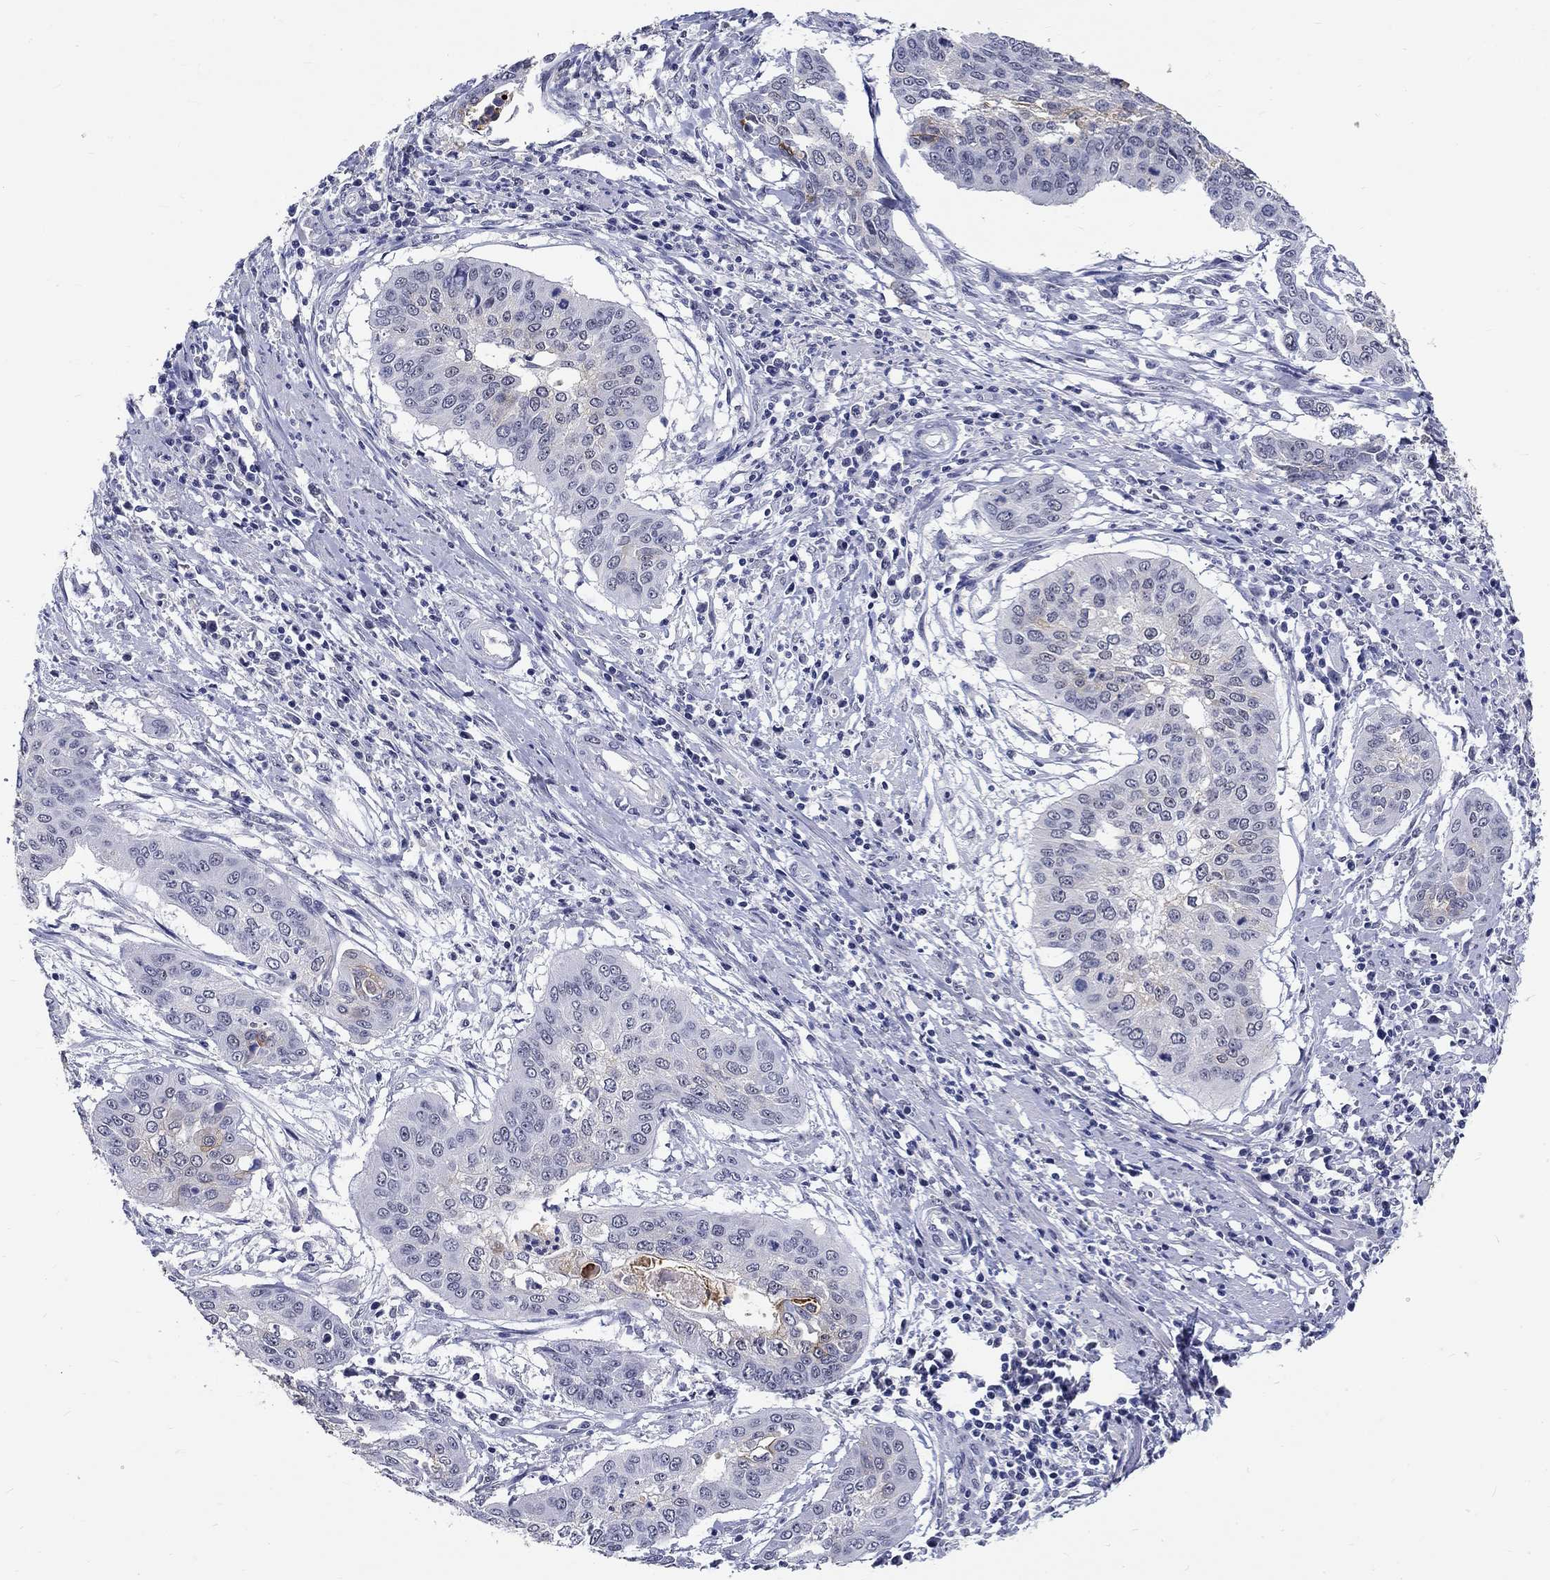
{"staining": {"intensity": "negative", "quantity": "none", "location": "none"}, "tissue": "cervical cancer", "cell_type": "Tumor cells", "image_type": "cancer", "snomed": [{"axis": "morphology", "description": "Squamous cell carcinoma, NOS"}, {"axis": "topography", "description": "Cervix"}], "caption": "A high-resolution histopathology image shows immunohistochemistry staining of cervical squamous cell carcinoma, which reveals no significant staining in tumor cells. (Brightfield microscopy of DAB (3,3'-diaminobenzidine) immunohistochemistry at high magnification).", "gene": "GRIN1", "patient": {"sex": "female", "age": 39}}